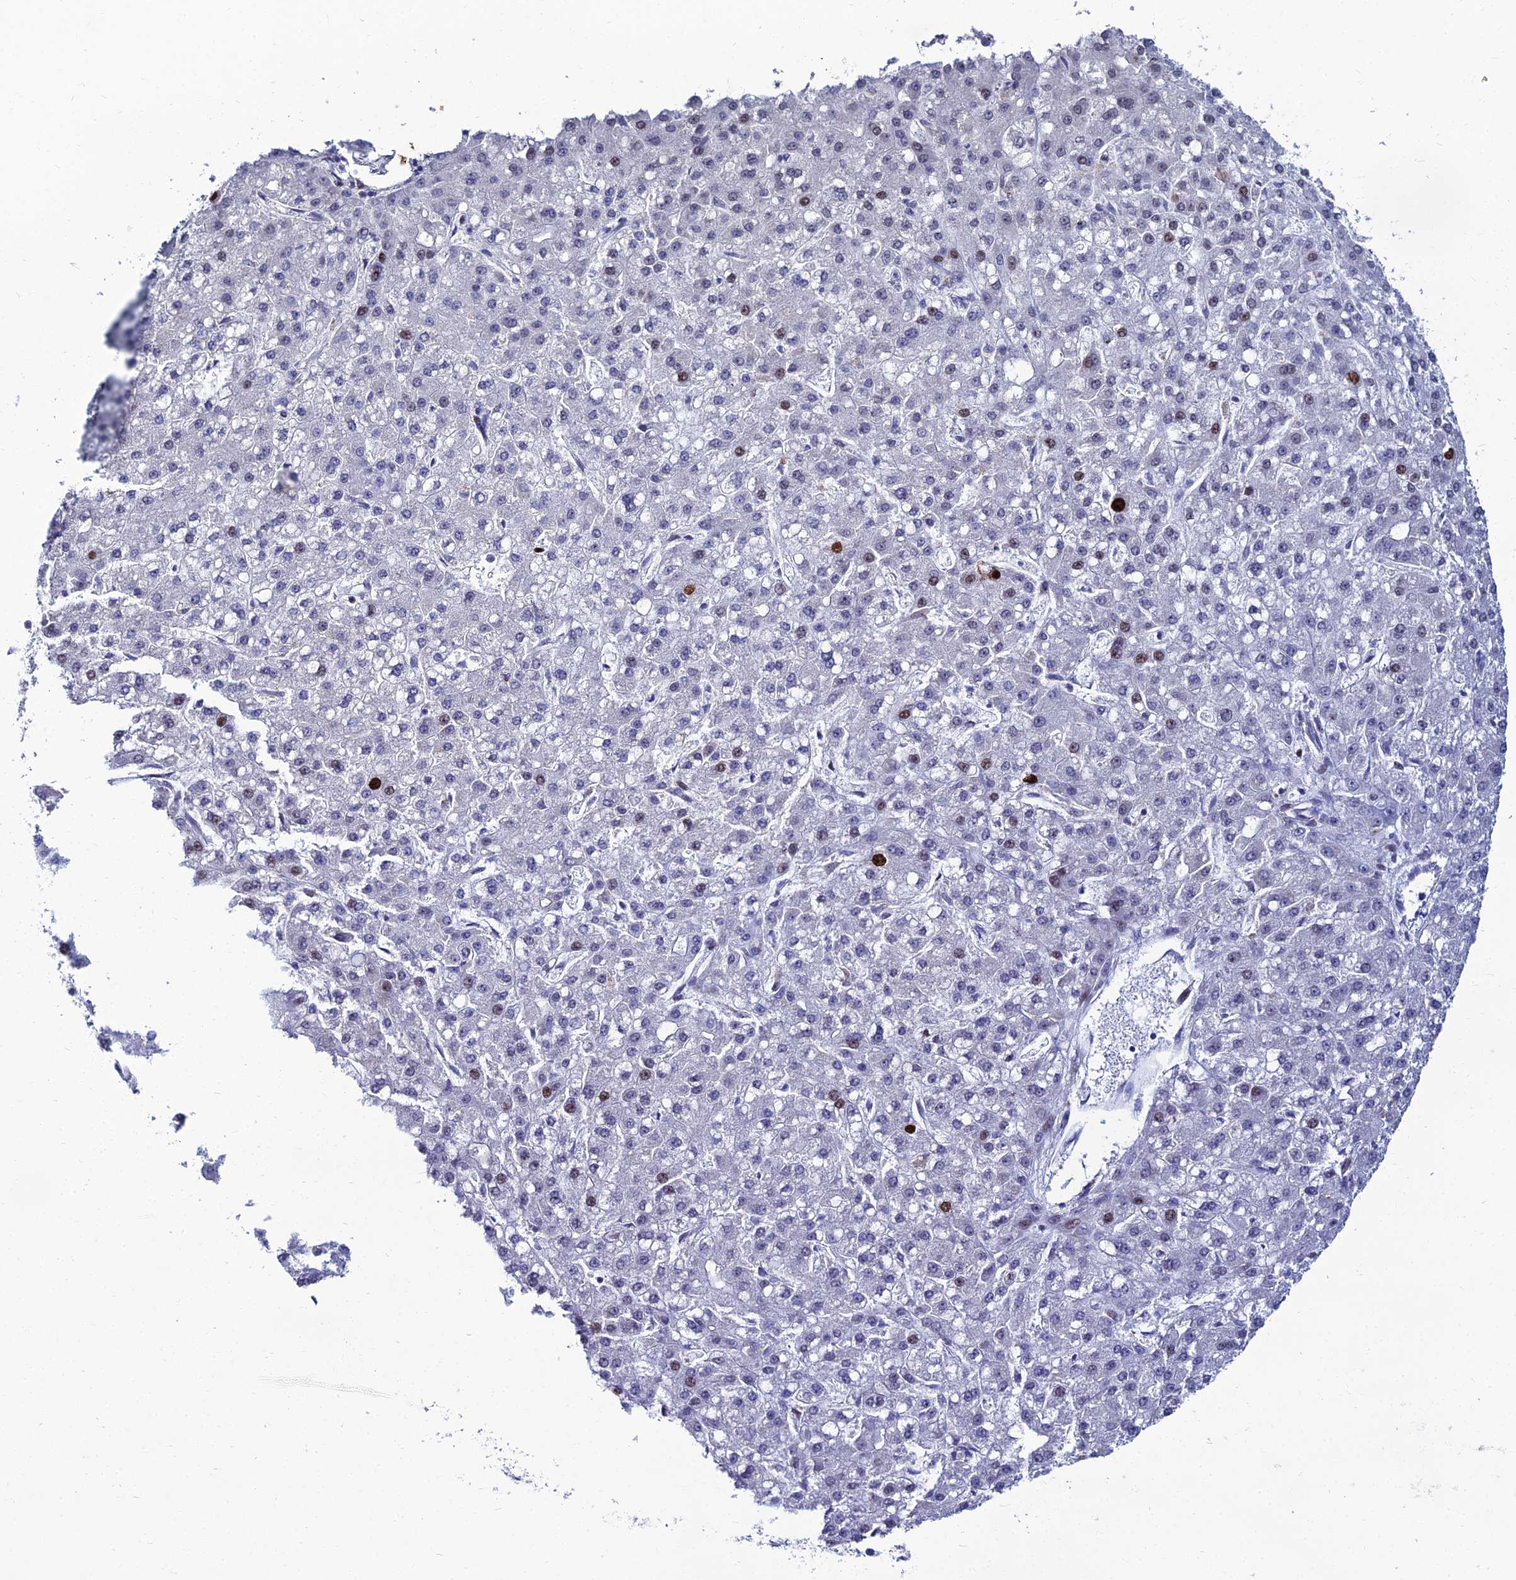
{"staining": {"intensity": "strong", "quantity": "<25%", "location": "nuclear"}, "tissue": "liver cancer", "cell_type": "Tumor cells", "image_type": "cancer", "snomed": [{"axis": "morphology", "description": "Carcinoma, Hepatocellular, NOS"}, {"axis": "topography", "description": "Liver"}], "caption": "Protein staining of liver cancer tissue reveals strong nuclear expression in about <25% of tumor cells.", "gene": "TAF9B", "patient": {"sex": "male", "age": 67}}